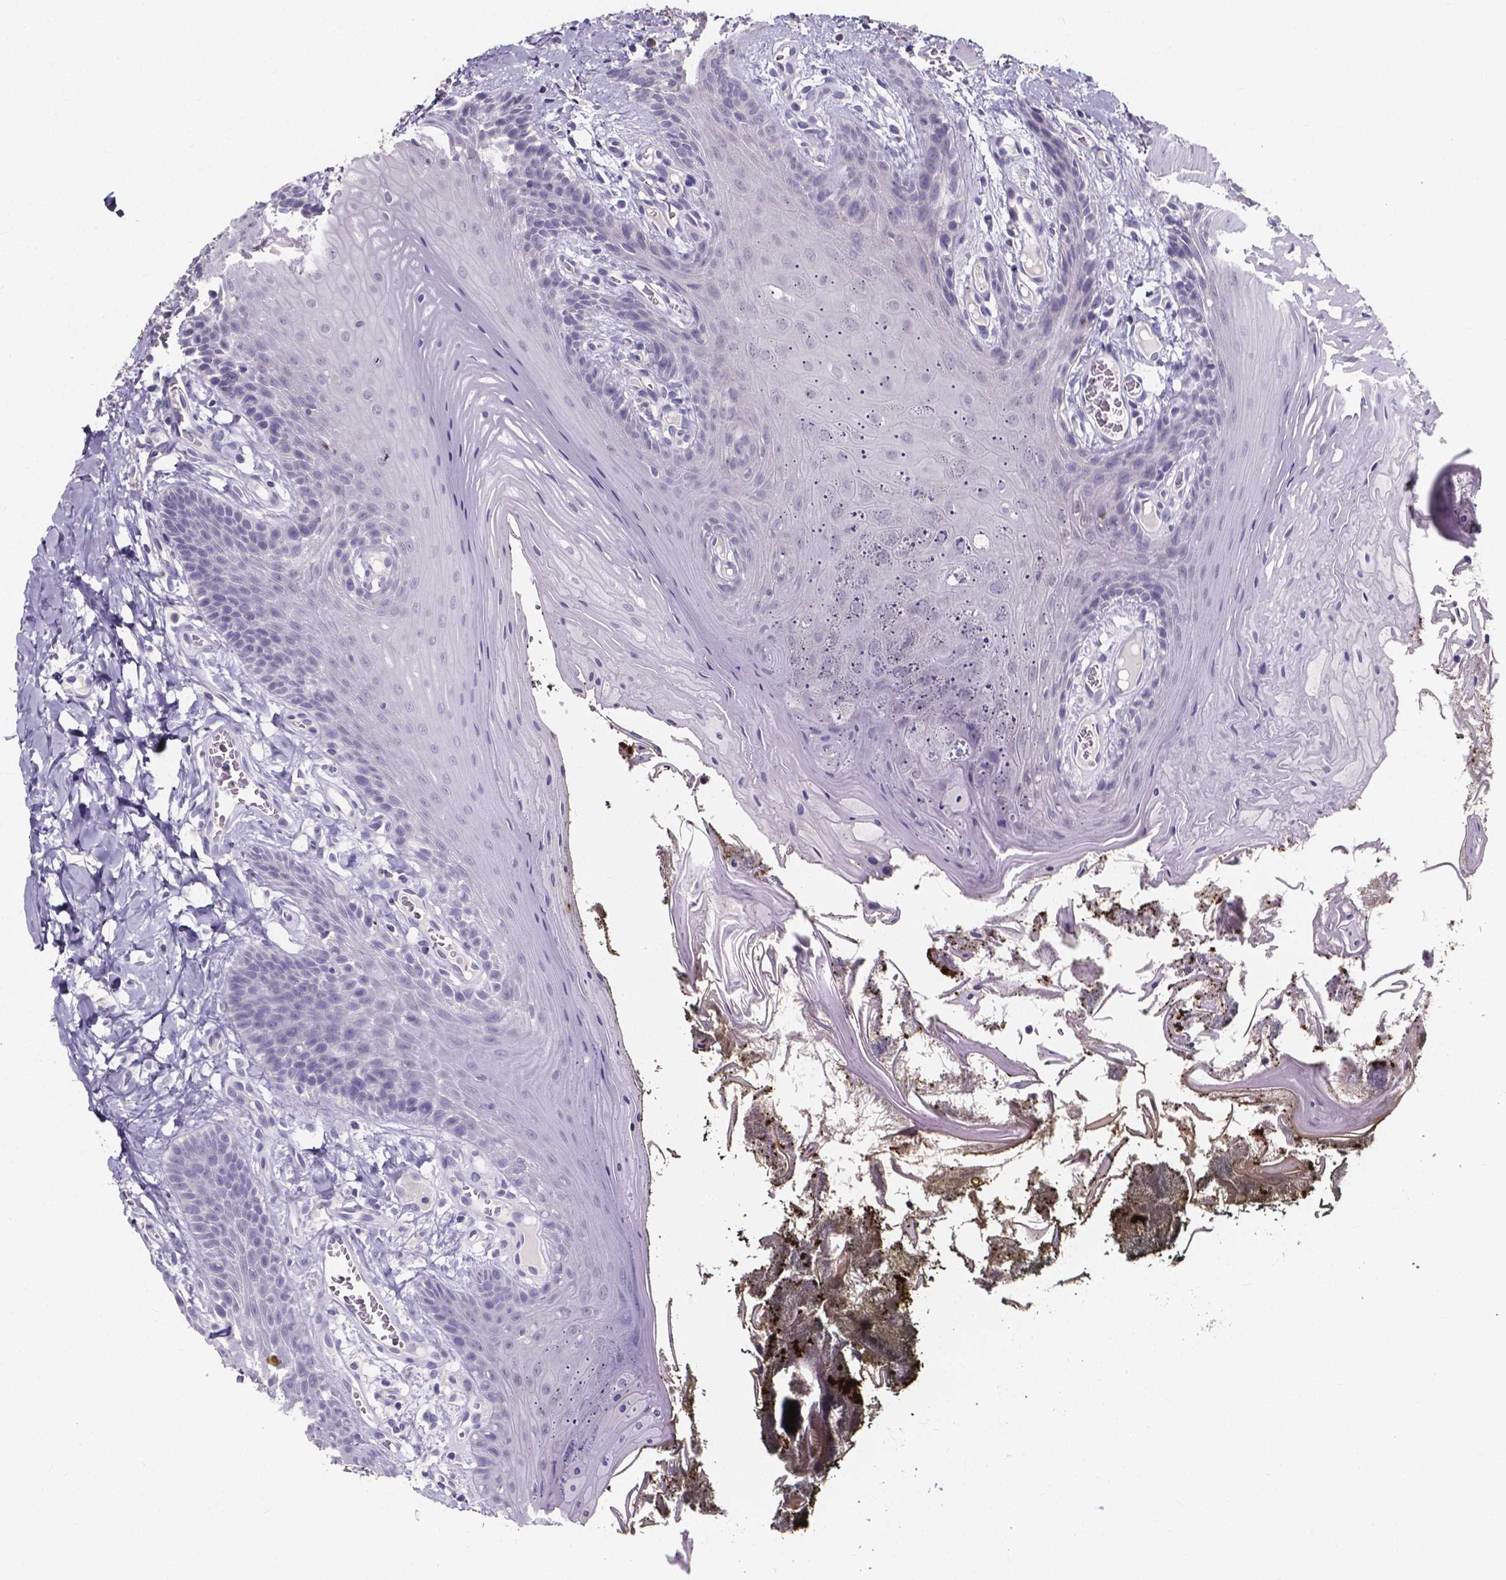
{"staining": {"intensity": "negative", "quantity": "none", "location": "none"}, "tissue": "oral mucosa", "cell_type": "Squamous epithelial cells", "image_type": "normal", "snomed": [{"axis": "morphology", "description": "Normal tissue, NOS"}, {"axis": "topography", "description": "Oral tissue"}], "caption": "DAB (3,3'-diaminobenzidine) immunohistochemical staining of benign oral mucosa demonstrates no significant staining in squamous epithelial cells.", "gene": "SPOCD1", "patient": {"sex": "male", "age": 9}}